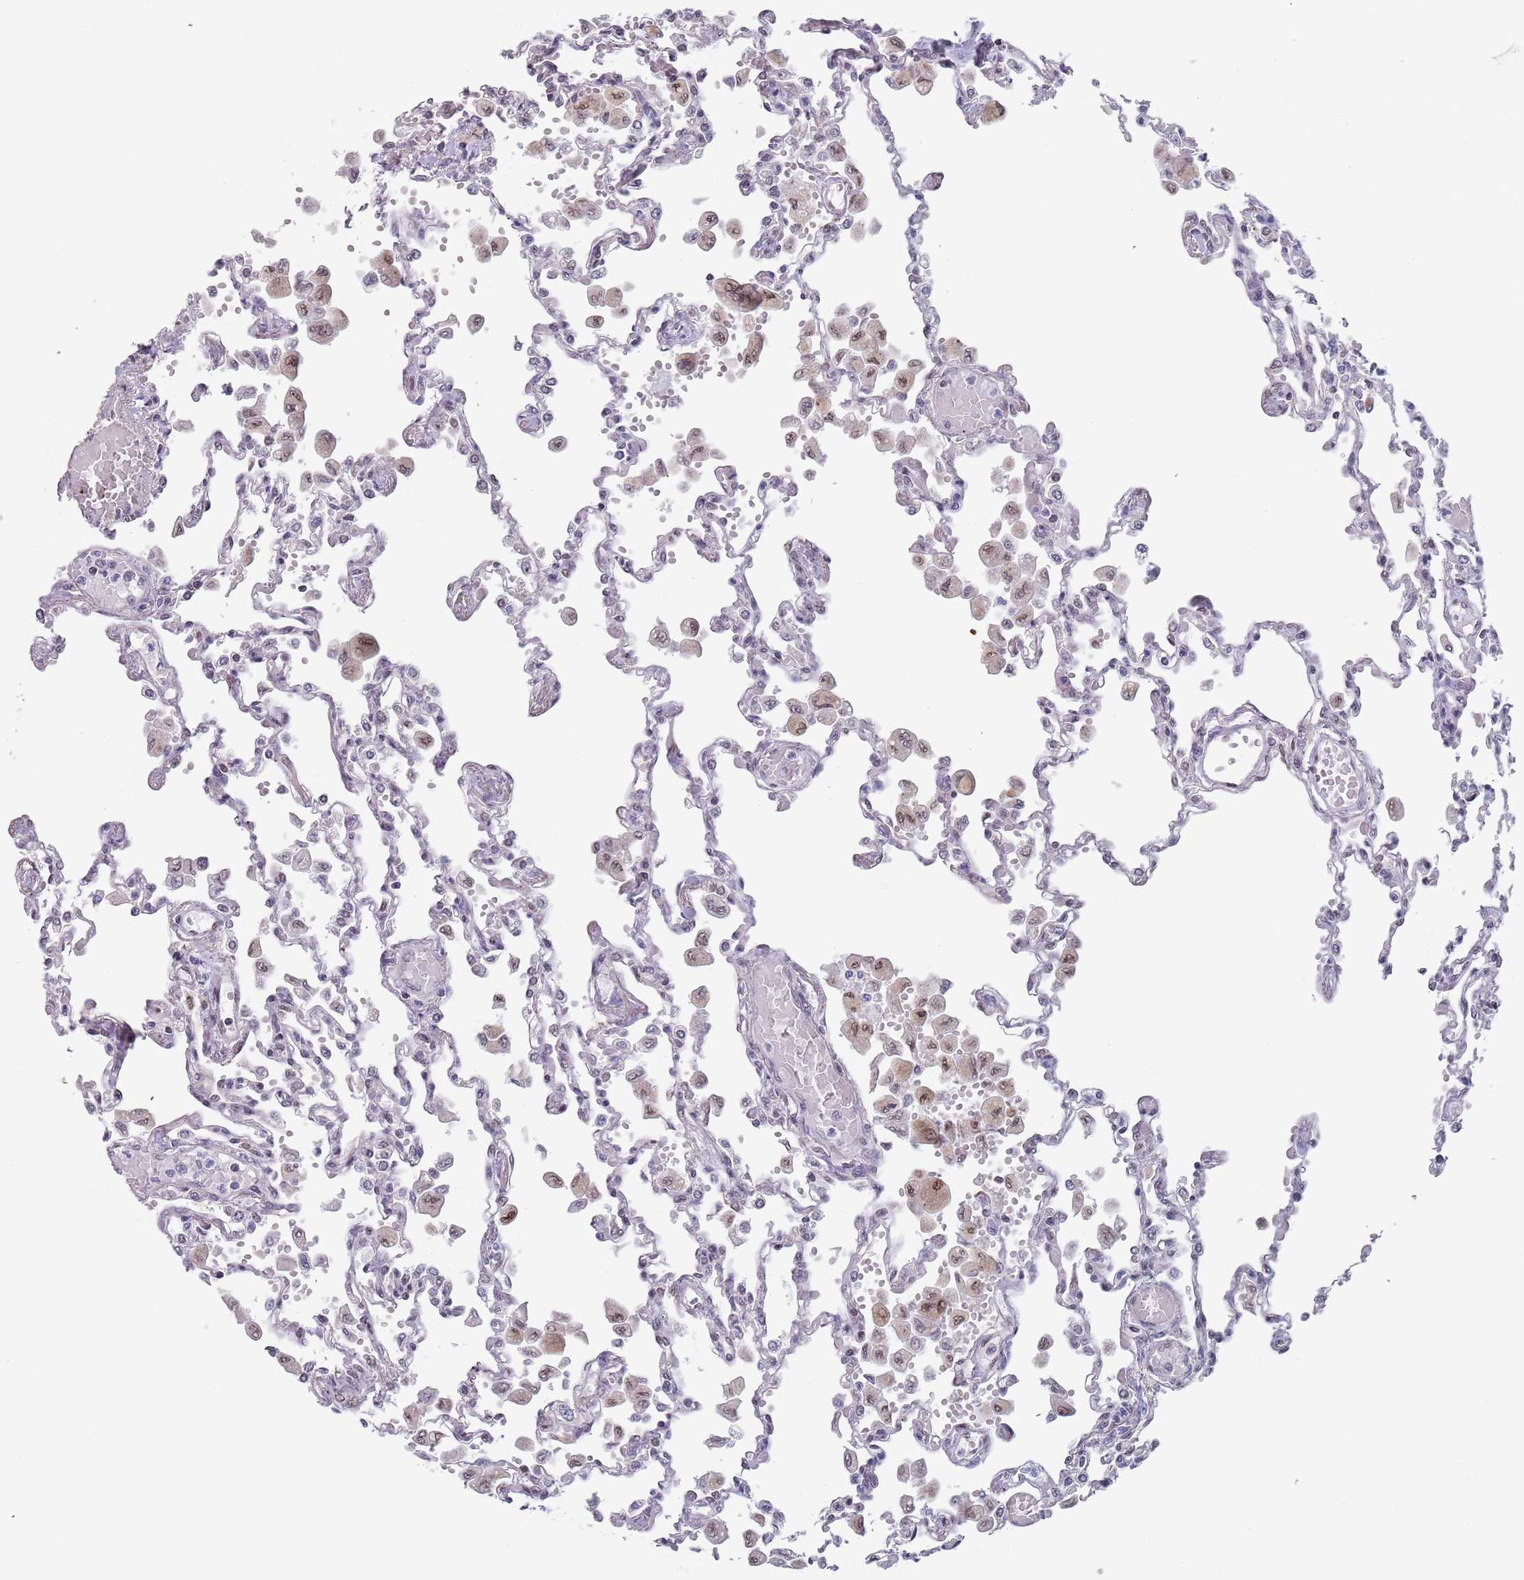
{"staining": {"intensity": "negative", "quantity": "none", "location": "none"}, "tissue": "lung", "cell_type": "Alveolar cells", "image_type": "normal", "snomed": [{"axis": "morphology", "description": "Normal tissue, NOS"}, {"axis": "topography", "description": "Bronchus"}, {"axis": "topography", "description": "Lung"}], "caption": "Immunohistochemical staining of normal lung displays no significant expression in alveolar cells. Nuclei are stained in blue.", "gene": "MFSD12", "patient": {"sex": "female", "age": 49}}